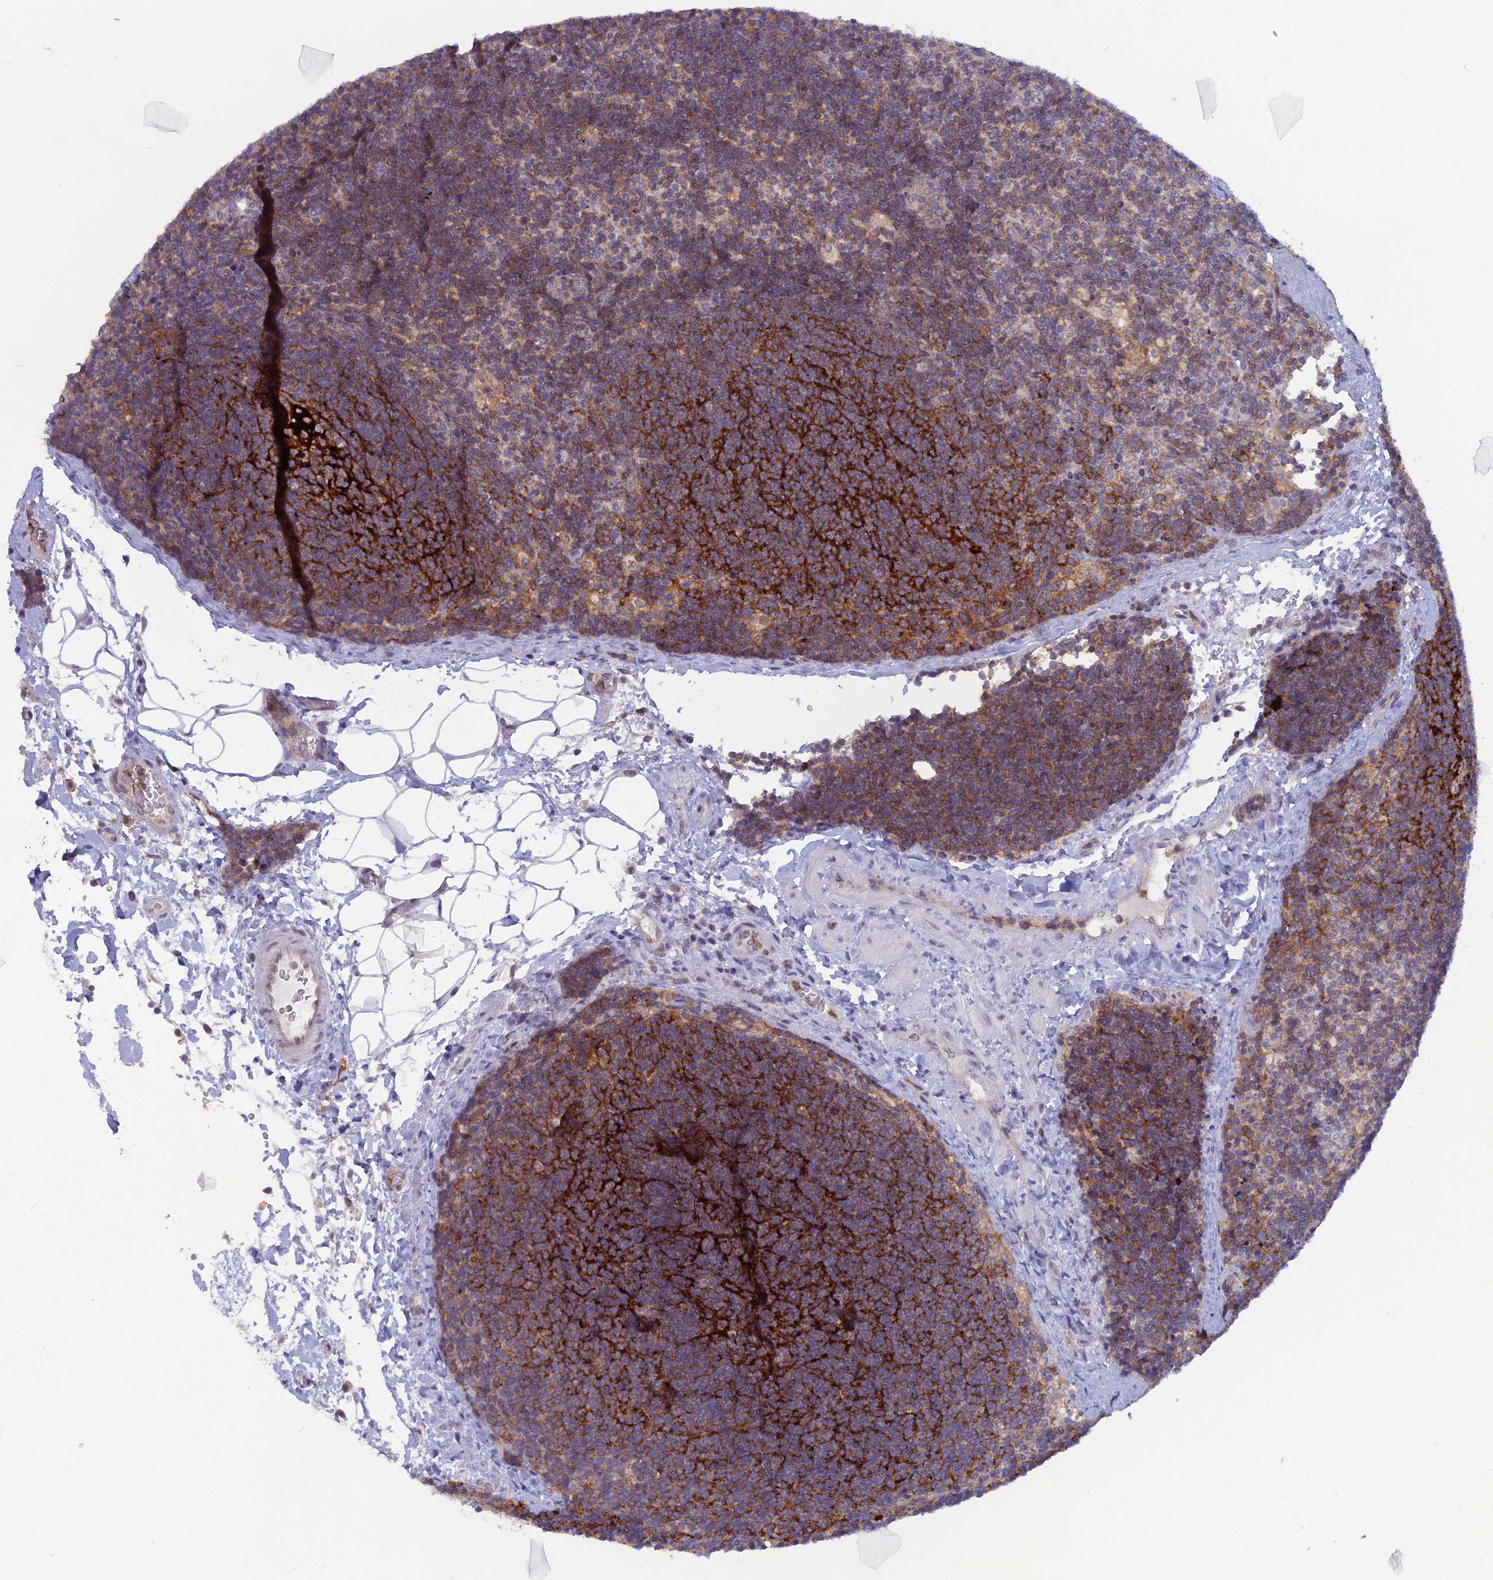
{"staining": {"intensity": "moderate", "quantity": ">75%", "location": "cytoplasmic/membranous"}, "tissue": "lymph node", "cell_type": "Germinal center cells", "image_type": "normal", "snomed": [{"axis": "morphology", "description": "Normal tissue, NOS"}, {"axis": "topography", "description": "Lymph node"}], "caption": "This photomicrograph demonstrates IHC staining of benign lymph node, with medium moderate cytoplasmic/membranous expression in approximately >75% of germinal center cells.", "gene": "WDR46", "patient": {"sex": "male", "age": 24}}